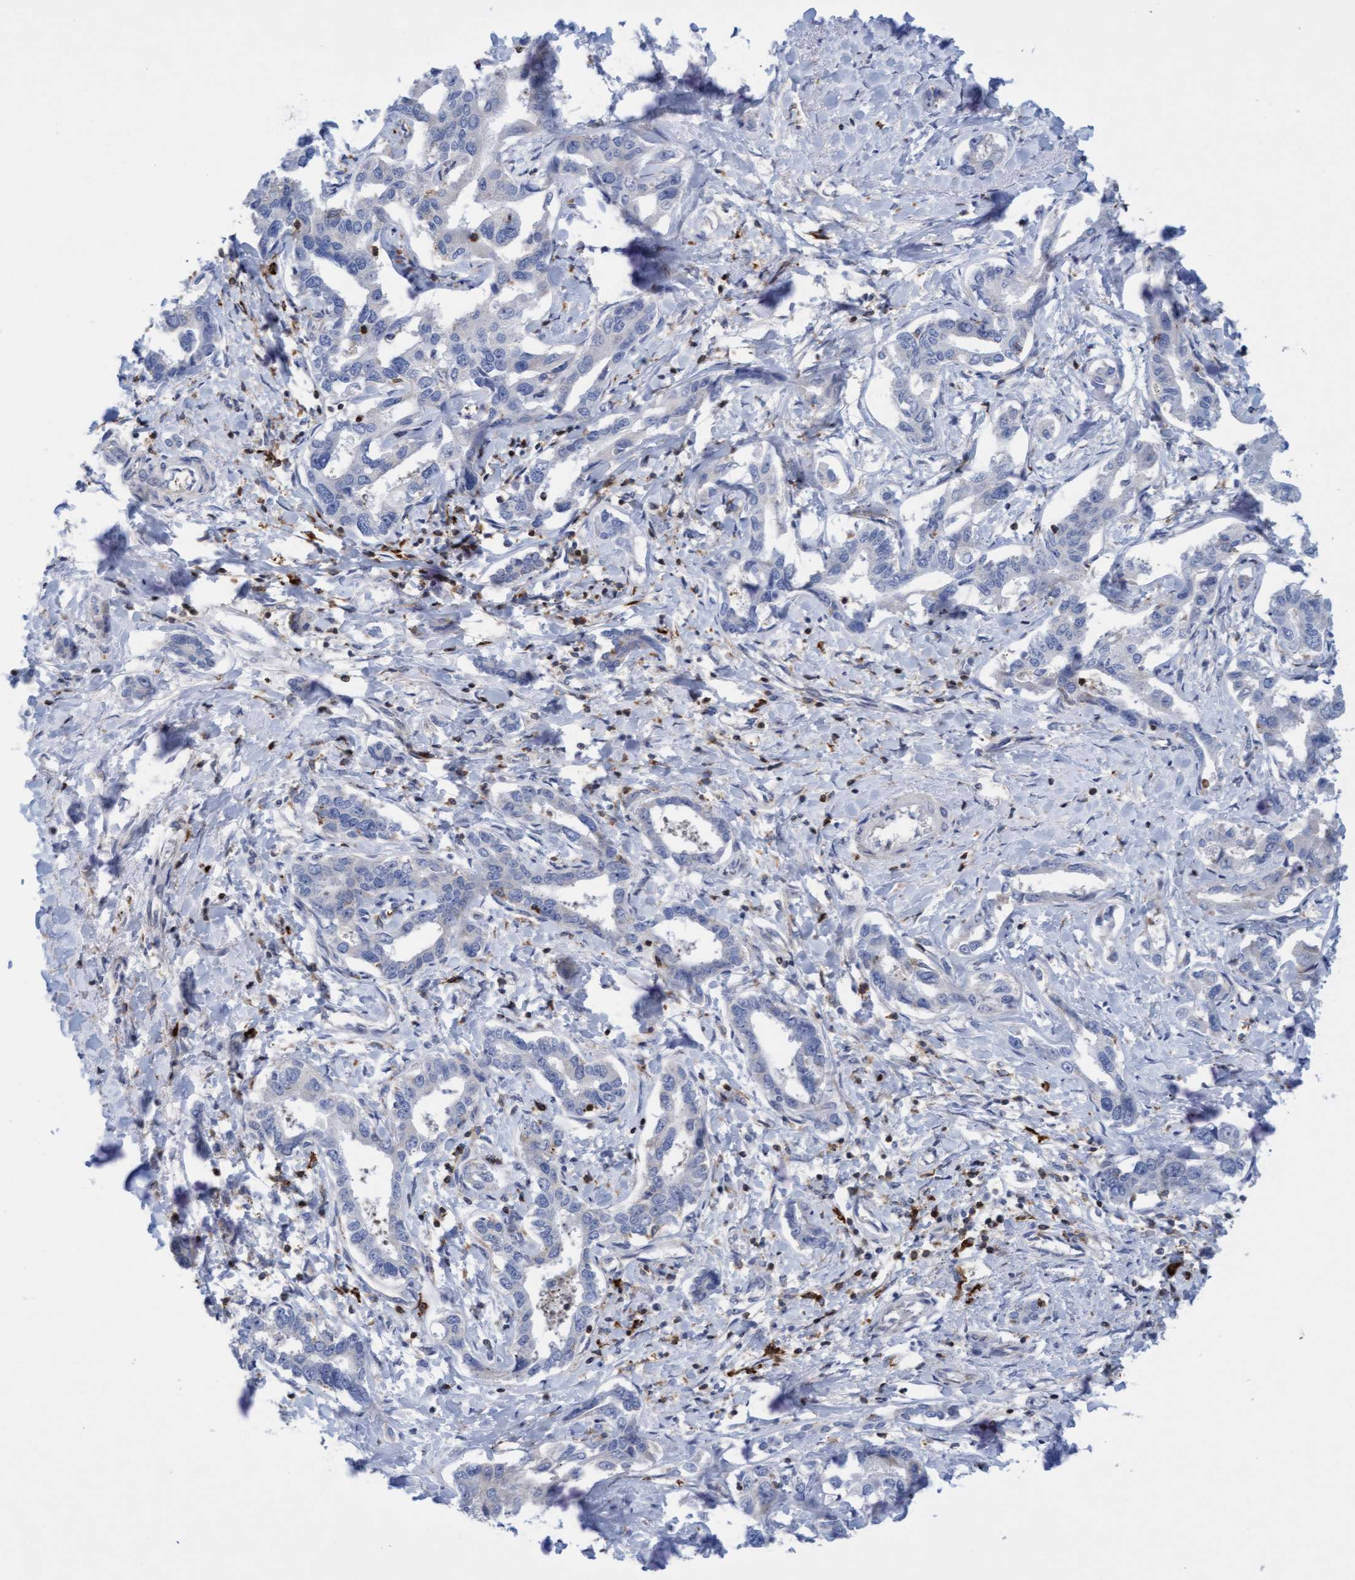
{"staining": {"intensity": "negative", "quantity": "none", "location": "none"}, "tissue": "liver cancer", "cell_type": "Tumor cells", "image_type": "cancer", "snomed": [{"axis": "morphology", "description": "Cholangiocarcinoma"}, {"axis": "topography", "description": "Liver"}], "caption": "High power microscopy image of an IHC histopathology image of liver cancer (cholangiocarcinoma), revealing no significant expression in tumor cells. Nuclei are stained in blue.", "gene": "FNBP1", "patient": {"sex": "male", "age": 59}}